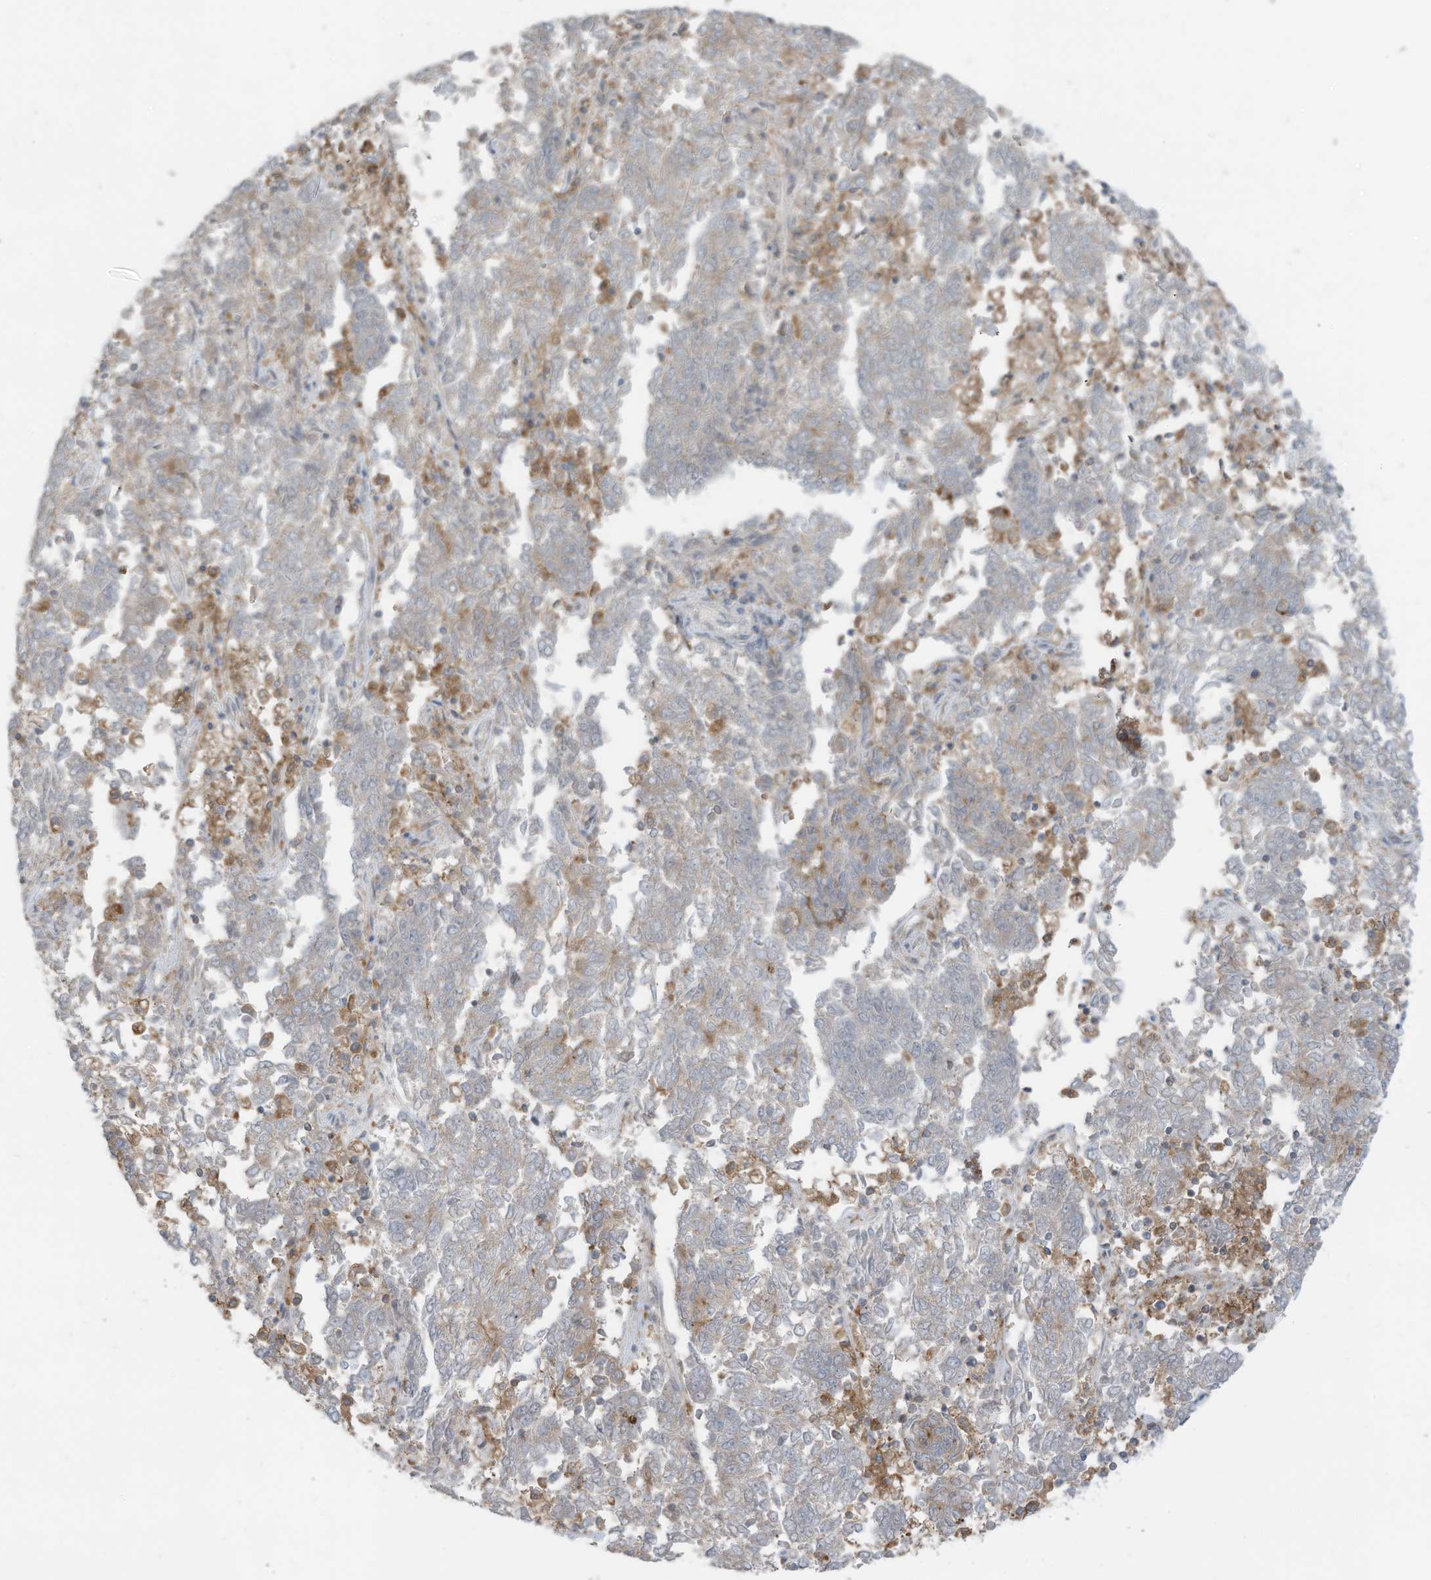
{"staining": {"intensity": "weak", "quantity": "<25%", "location": "cytoplasmic/membranous"}, "tissue": "endometrial cancer", "cell_type": "Tumor cells", "image_type": "cancer", "snomed": [{"axis": "morphology", "description": "Adenocarcinoma, NOS"}, {"axis": "topography", "description": "Endometrium"}], "caption": "This is a photomicrograph of immunohistochemistry staining of endometrial cancer, which shows no positivity in tumor cells. (IHC, brightfield microscopy, high magnification).", "gene": "DZIP3", "patient": {"sex": "female", "age": 80}}